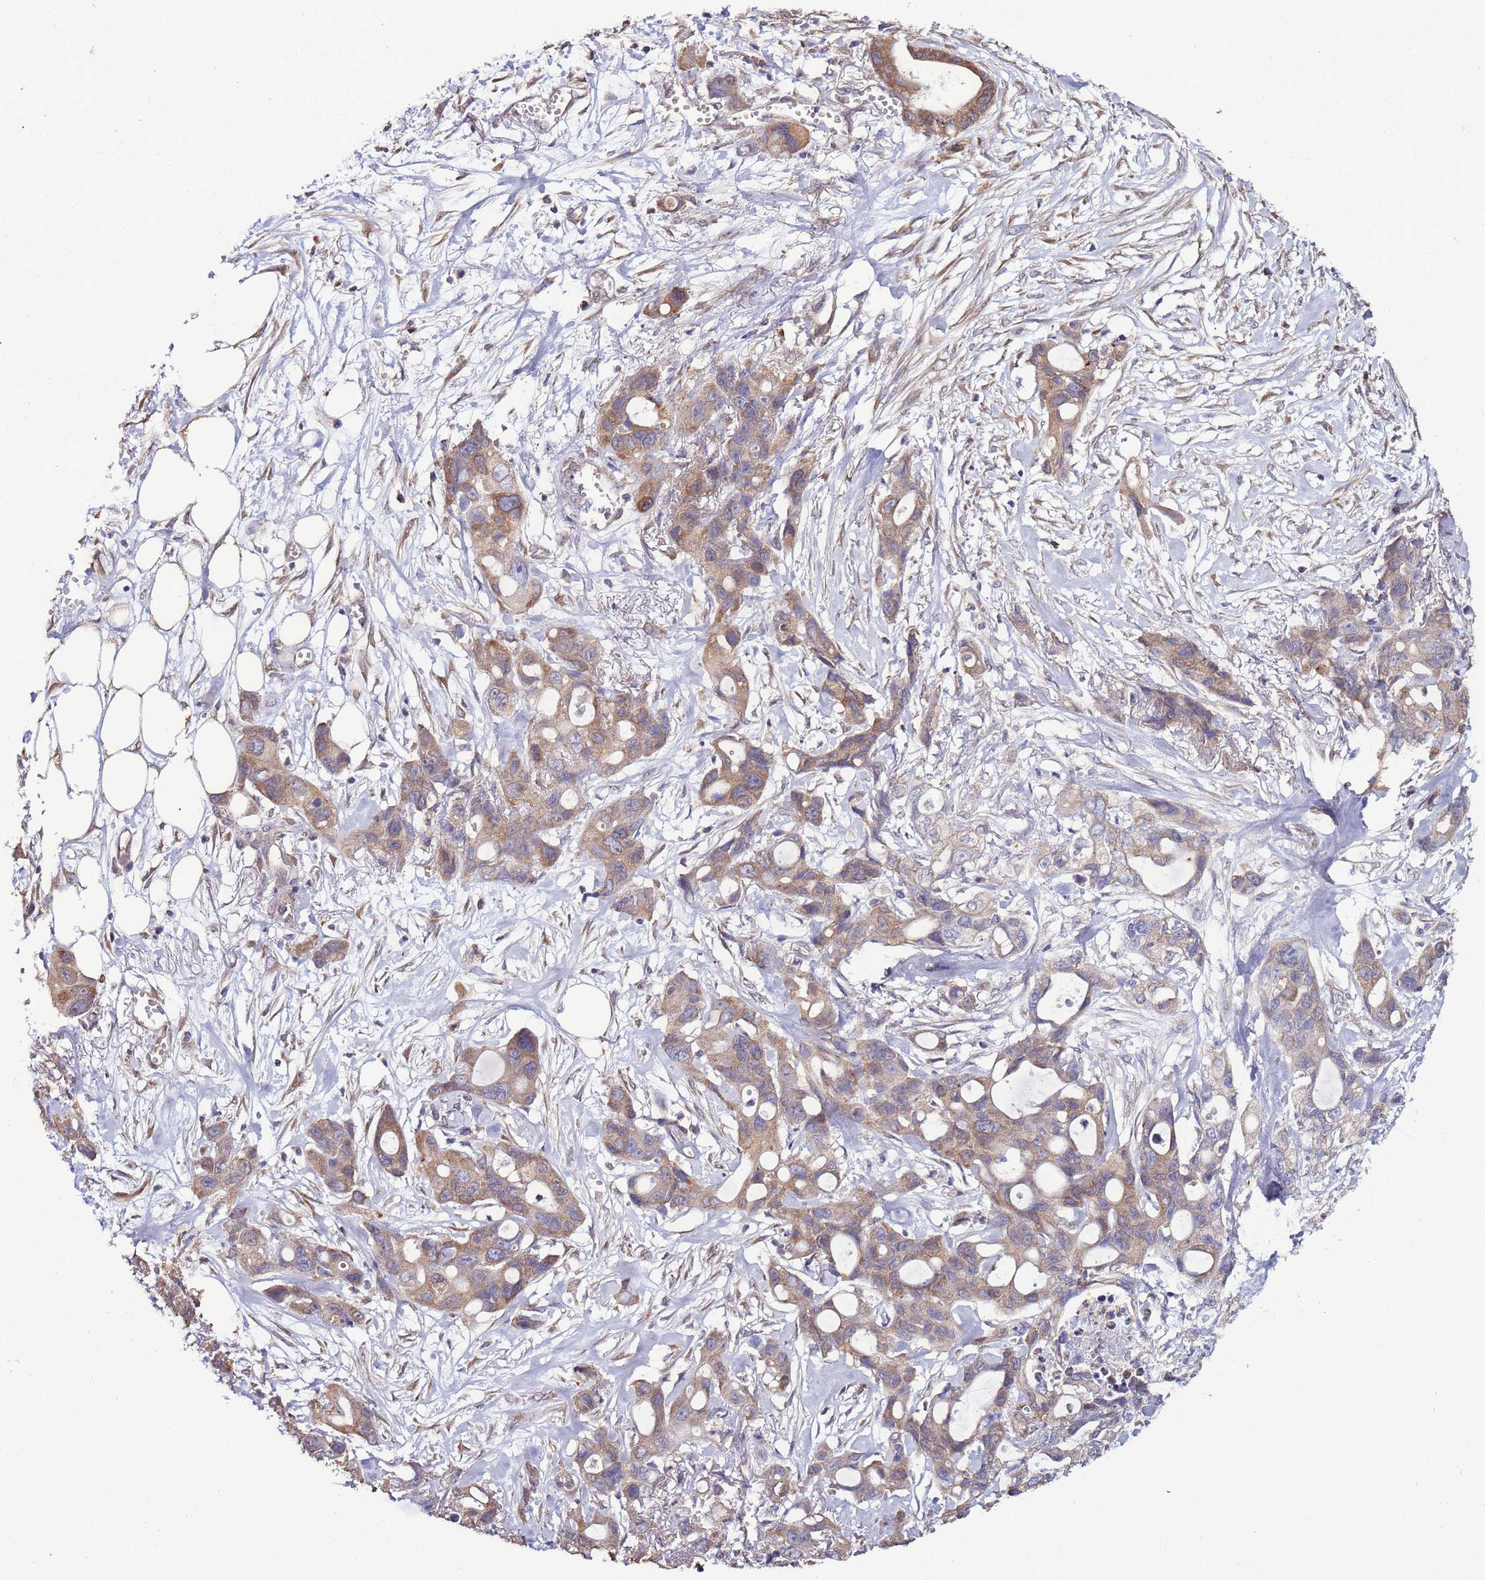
{"staining": {"intensity": "moderate", "quantity": ">75%", "location": "cytoplasmic/membranous"}, "tissue": "ovarian cancer", "cell_type": "Tumor cells", "image_type": "cancer", "snomed": [{"axis": "morphology", "description": "Cystadenocarcinoma, mucinous, NOS"}, {"axis": "topography", "description": "Ovary"}], "caption": "The histopathology image shows immunohistochemical staining of ovarian cancer (mucinous cystadenocarcinoma). There is moderate cytoplasmic/membranous expression is appreciated in approximately >75% of tumor cells. (DAB (3,3'-diaminobenzidine) IHC, brown staining for protein, blue staining for nuclei).", "gene": "SLC41A3", "patient": {"sex": "female", "age": 70}}